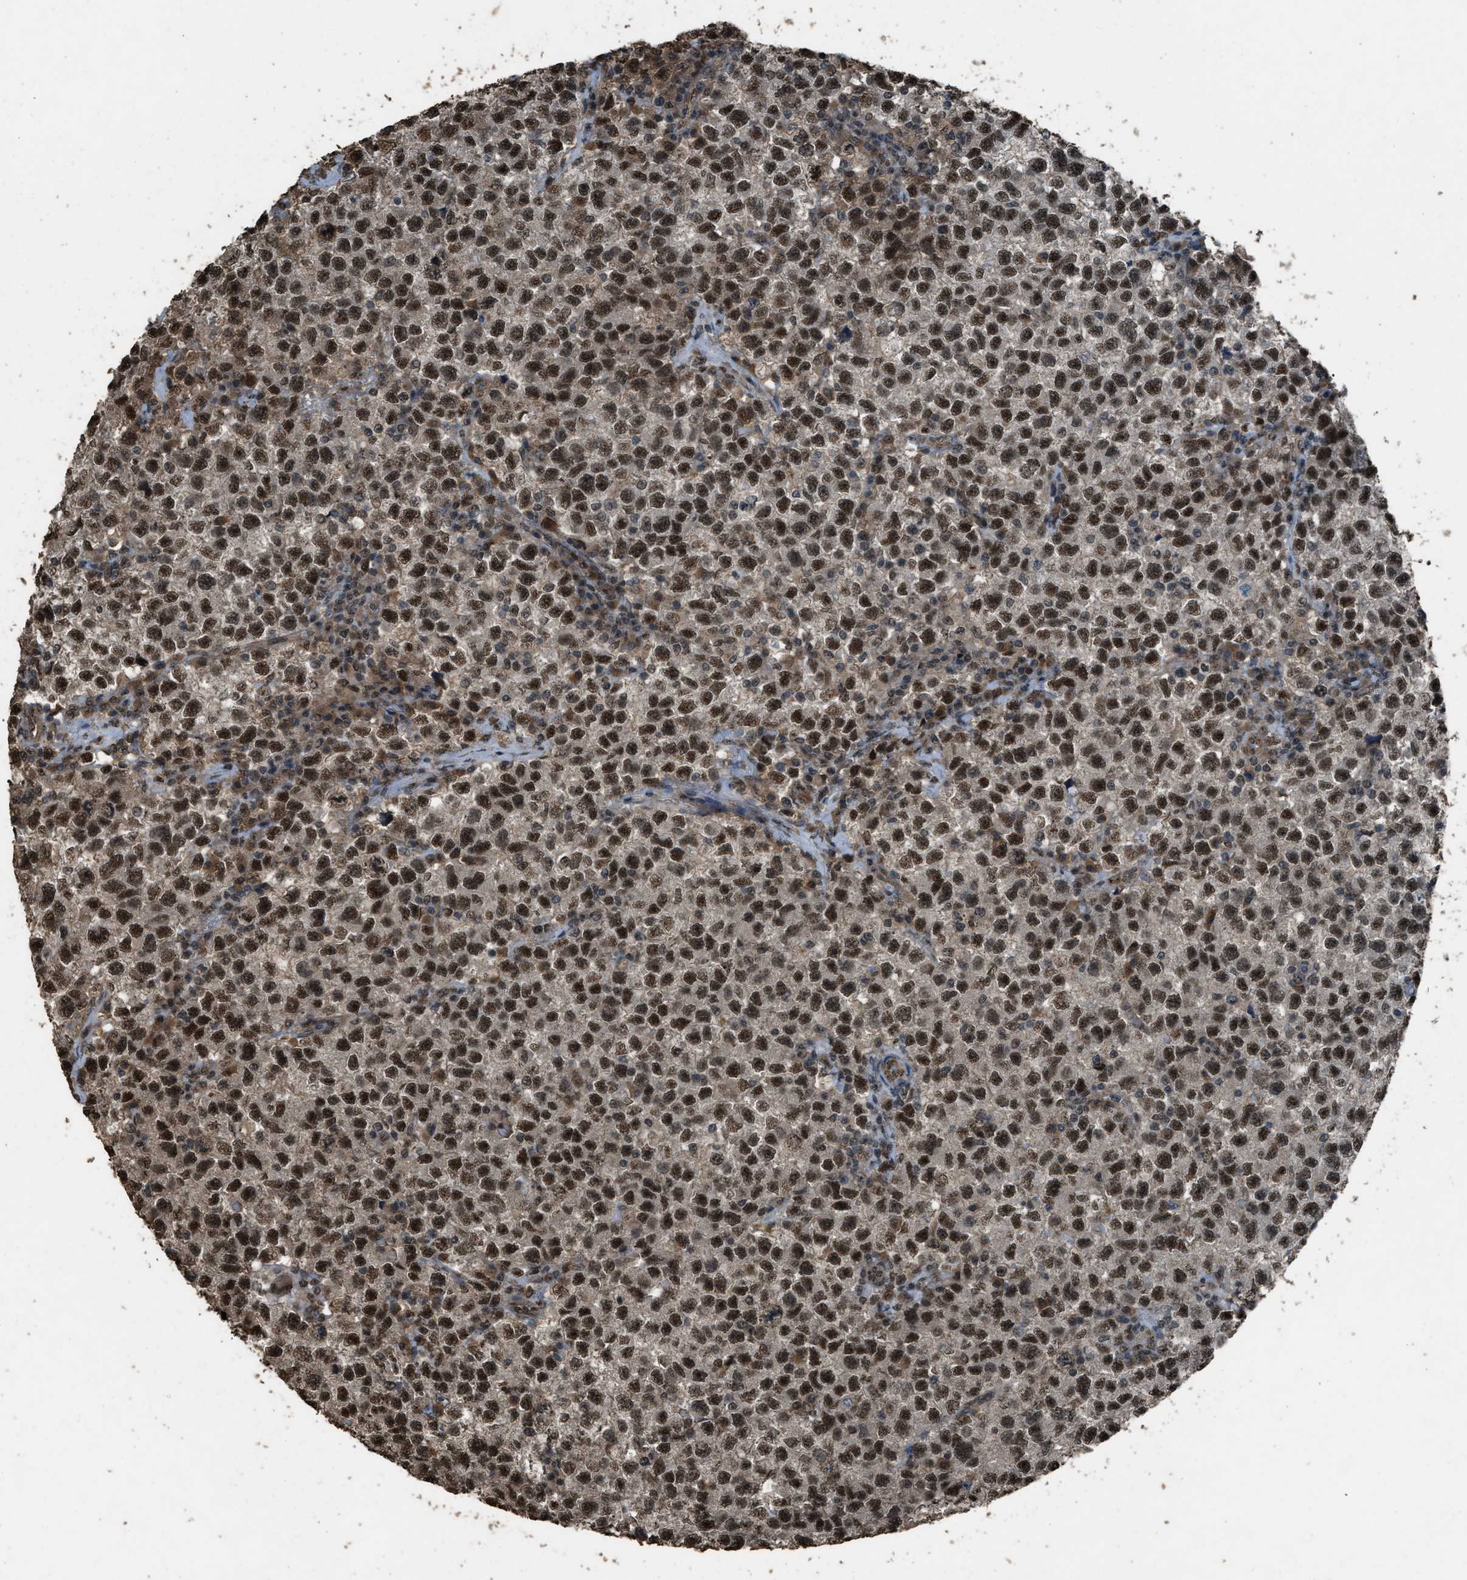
{"staining": {"intensity": "strong", "quantity": ">75%", "location": "nuclear"}, "tissue": "testis cancer", "cell_type": "Tumor cells", "image_type": "cancer", "snomed": [{"axis": "morphology", "description": "Seminoma, NOS"}, {"axis": "topography", "description": "Testis"}], "caption": "An image showing strong nuclear positivity in approximately >75% of tumor cells in testis cancer, as visualized by brown immunohistochemical staining.", "gene": "SERTAD2", "patient": {"sex": "male", "age": 22}}